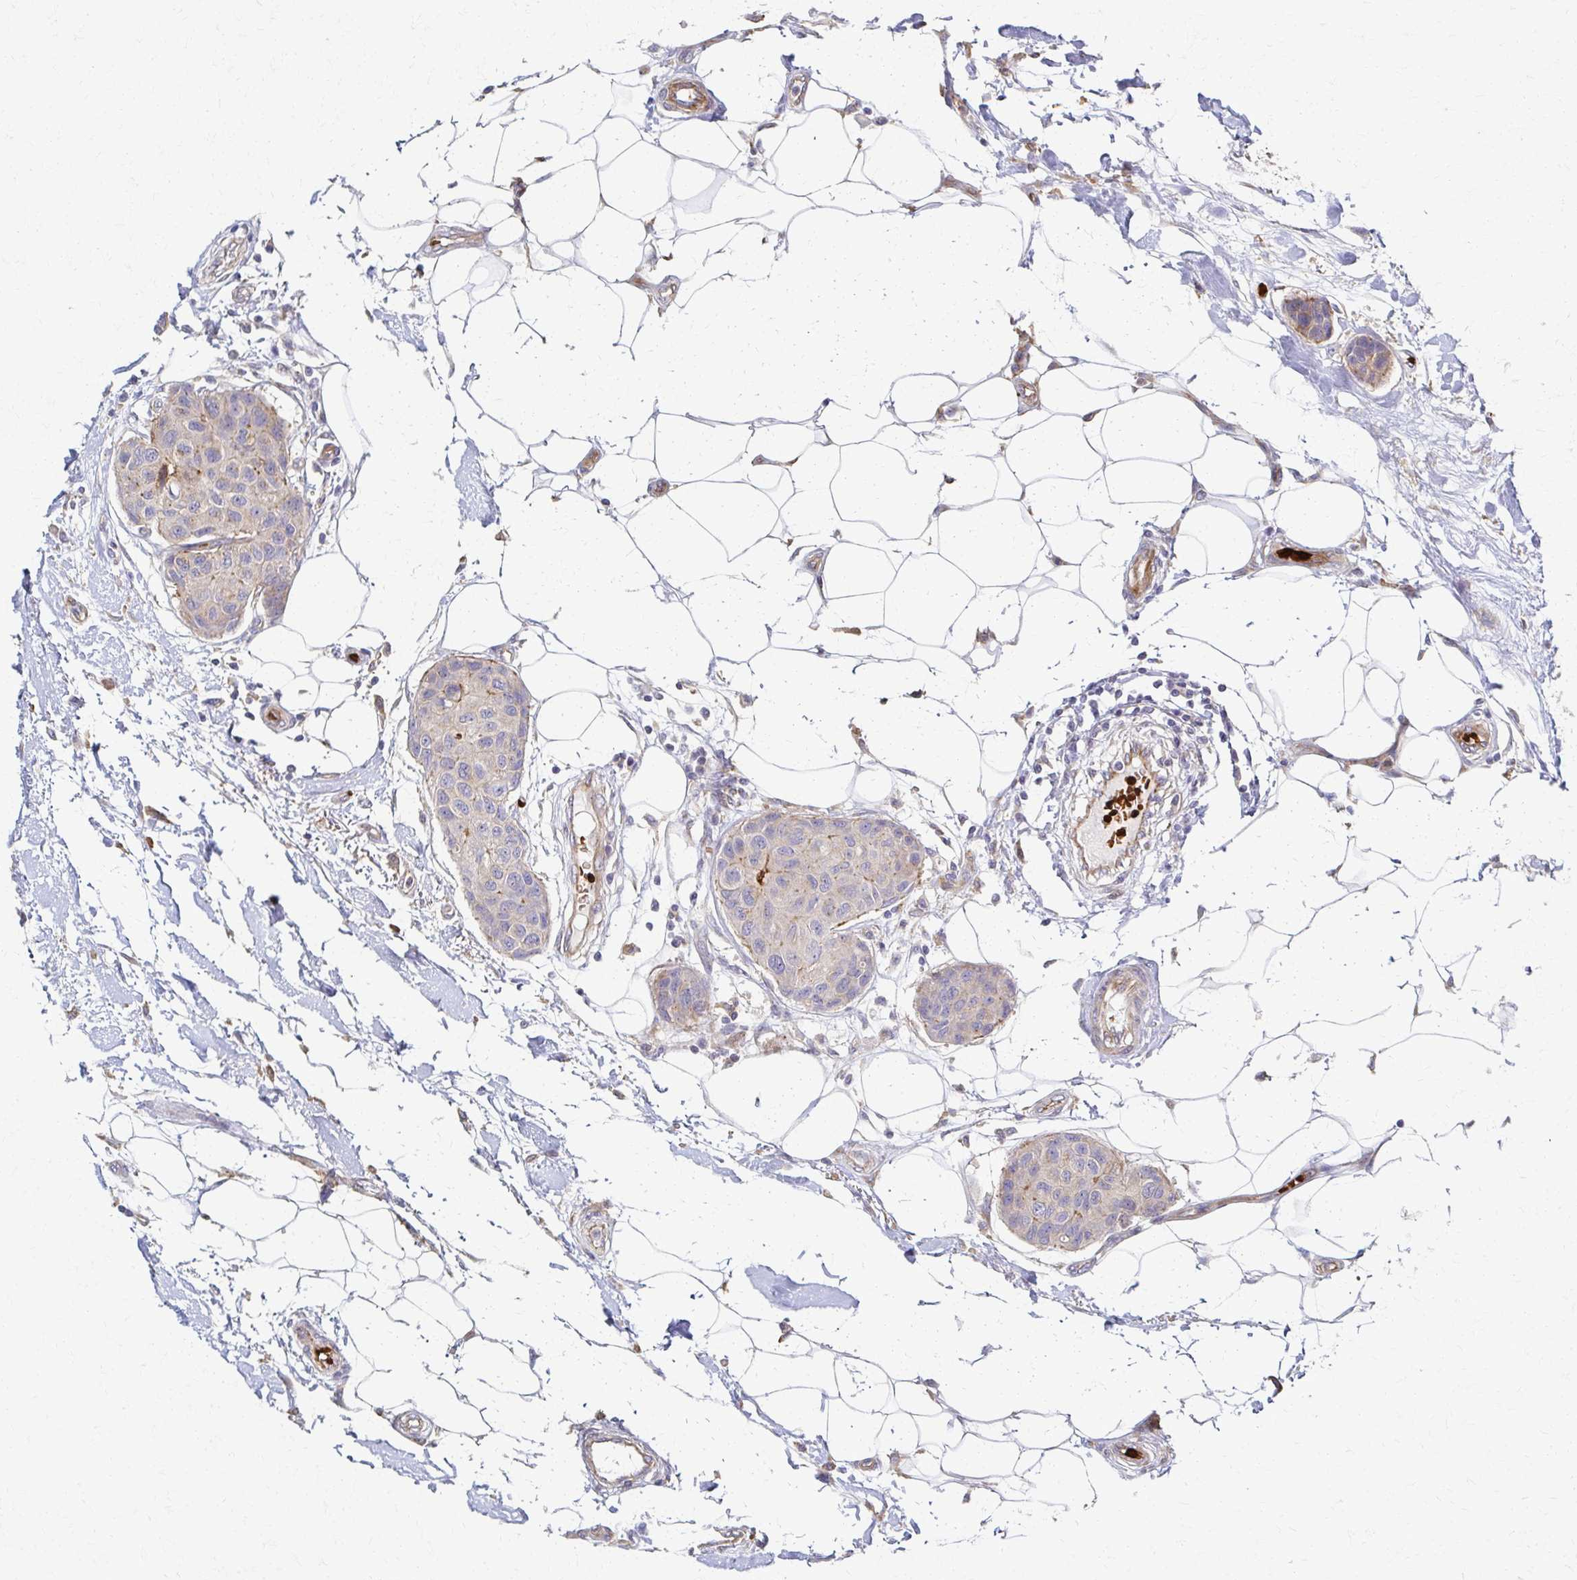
{"staining": {"intensity": "weak", "quantity": ">75%", "location": "cytoplasmic/membranous"}, "tissue": "breast cancer", "cell_type": "Tumor cells", "image_type": "cancer", "snomed": [{"axis": "morphology", "description": "Duct carcinoma"}, {"axis": "topography", "description": "Breast"}, {"axis": "topography", "description": "Lymph node"}], "caption": "Protein staining demonstrates weak cytoplasmic/membranous staining in approximately >75% of tumor cells in breast cancer.", "gene": "SKA2", "patient": {"sex": "female", "age": 80}}